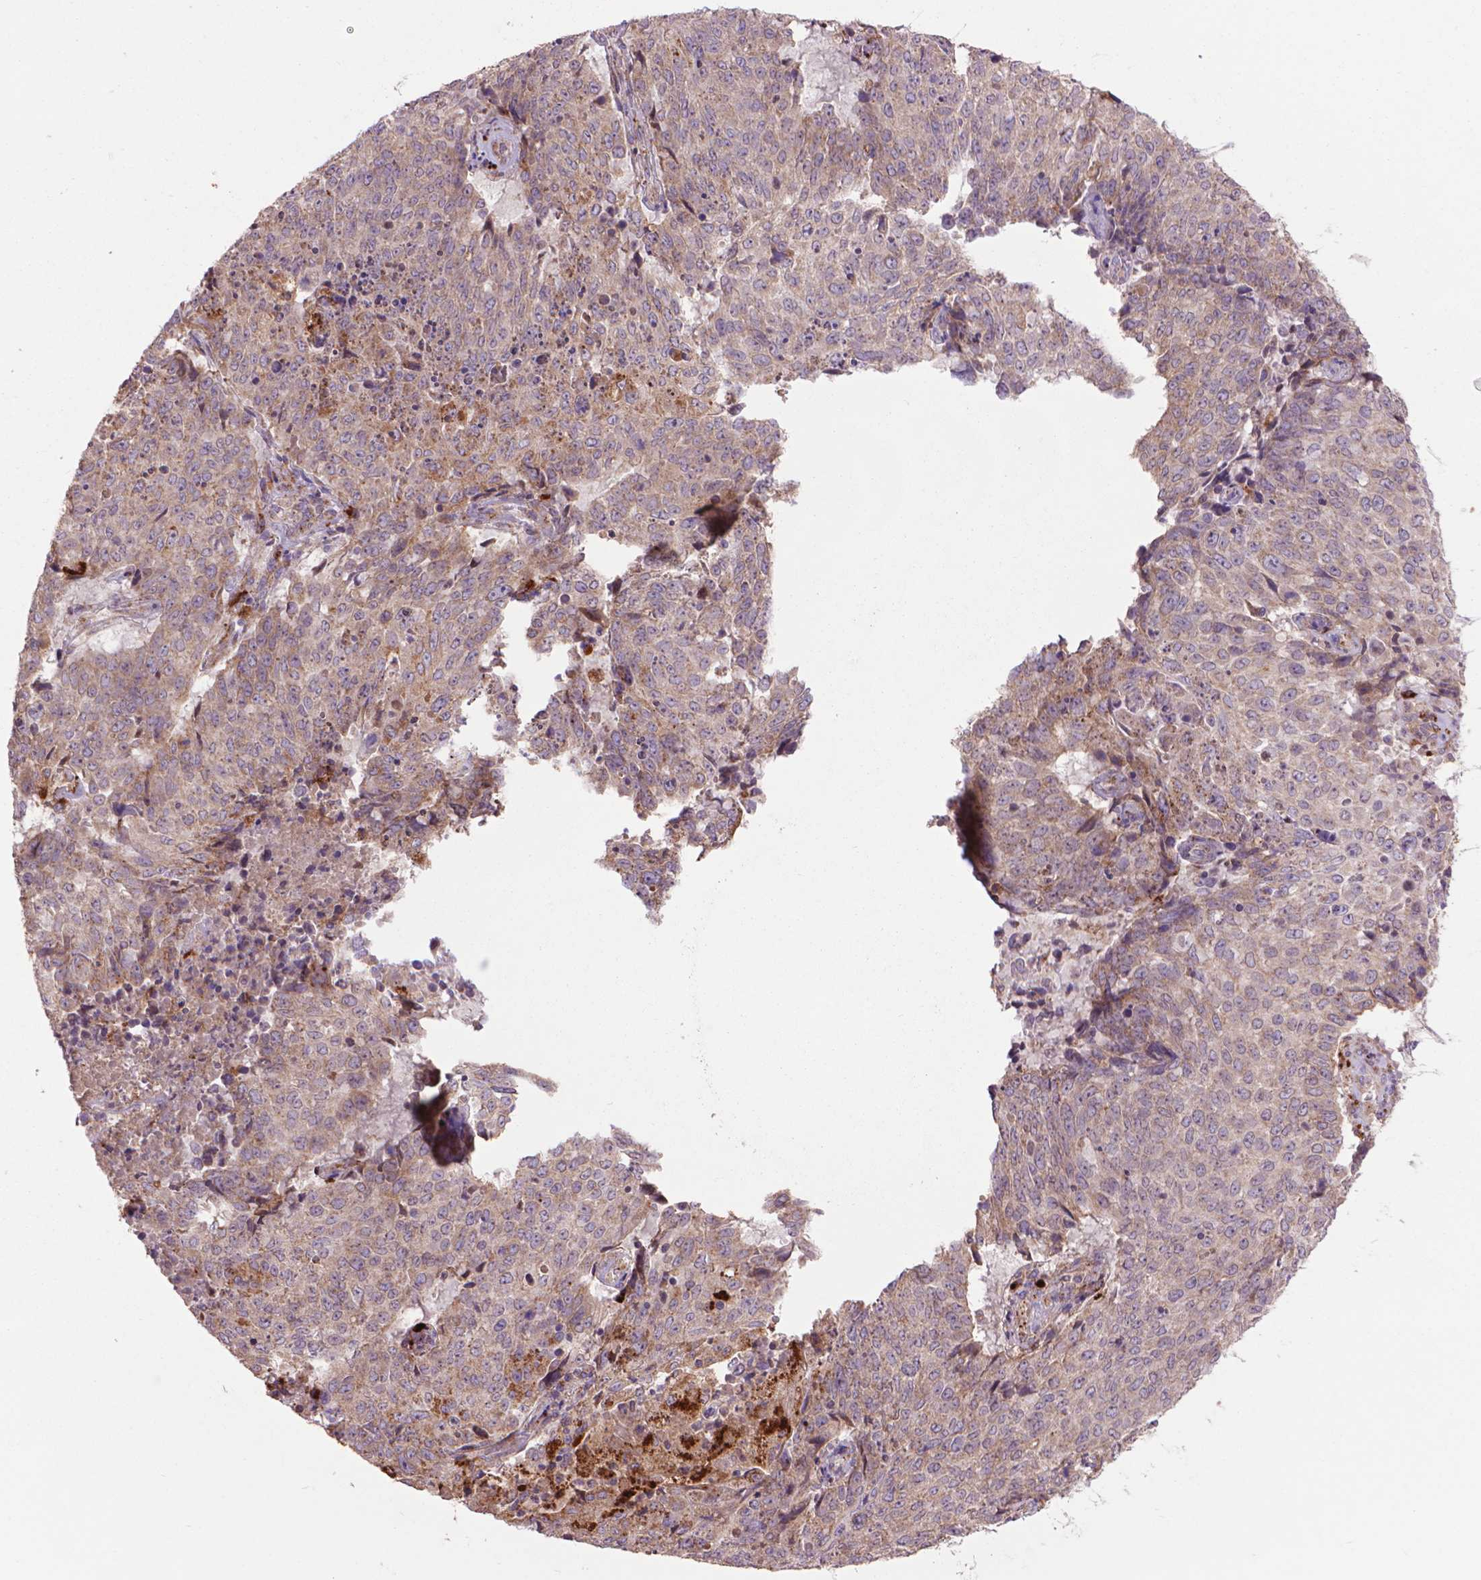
{"staining": {"intensity": "weak", "quantity": ">75%", "location": "cytoplasmic/membranous"}, "tissue": "lung cancer", "cell_type": "Tumor cells", "image_type": "cancer", "snomed": [{"axis": "morphology", "description": "Normal tissue, NOS"}, {"axis": "morphology", "description": "Squamous cell carcinoma, NOS"}, {"axis": "topography", "description": "Bronchus"}, {"axis": "topography", "description": "Lung"}], "caption": "The image displays staining of lung cancer (squamous cell carcinoma), revealing weak cytoplasmic/membranous protein positivity (brown color) within tumor cells.", "gene": "GLB1", "patient": {"sex": "male", "age": 64}}